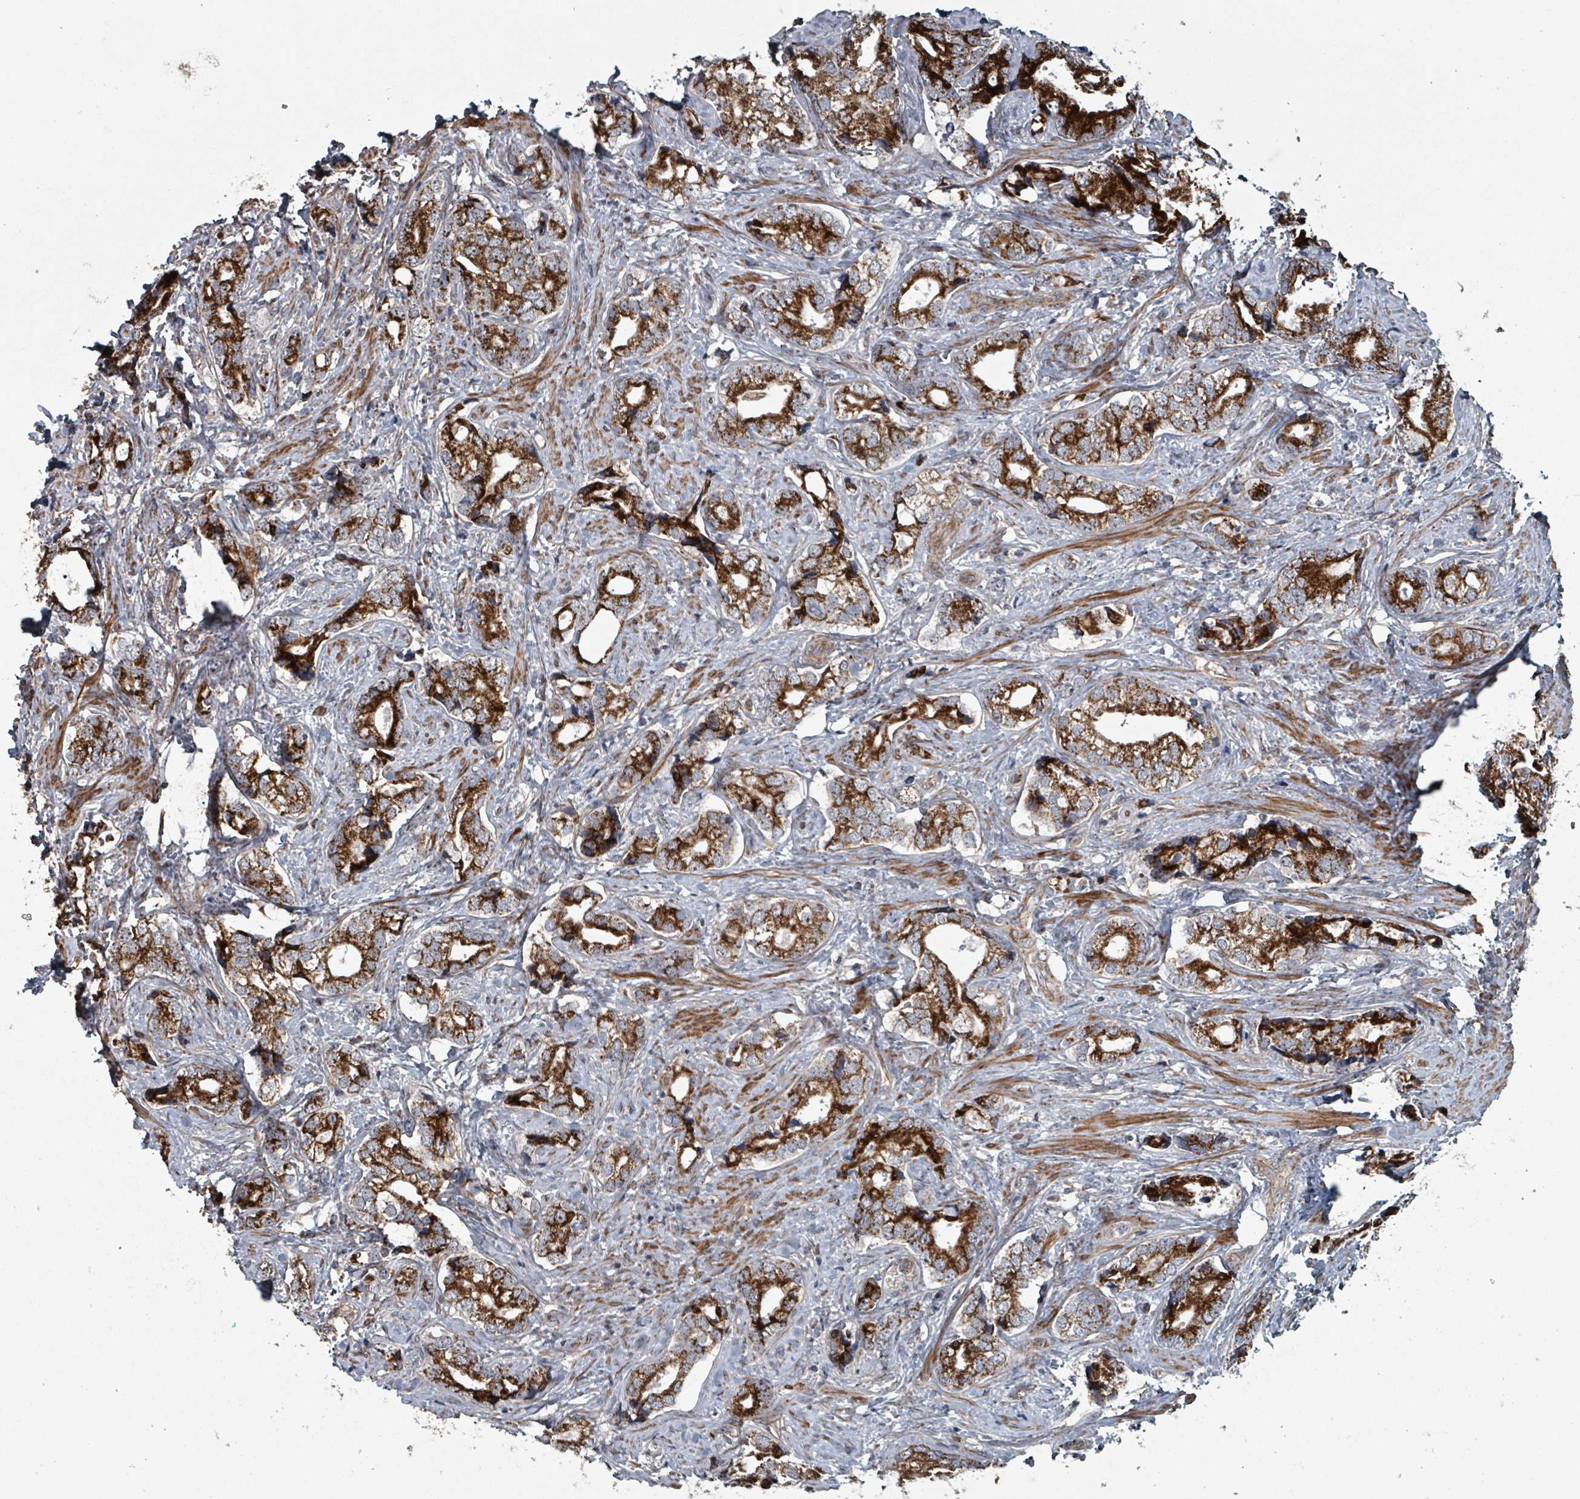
{"staining": {"intensity": "strong", "quantity": ">75%", "location": "cytoplasmic/membranous"}, "tissue": "prostate cancer", "cell_type": "Tumor cells", "image_type": "cancer", "snomed": [{"axis": "morphology", "description": "Adenocarcinoma, High grade"}, {"axis": "topography", "description": "Prostate"}], "caption": "The immunohistochemical stain highlights strong cytoplasmic/membranous expression in tumor cells of prostate cancer tissue.", "gene": "MRPL4", "patient": {"sex": "male", "age": 75}}